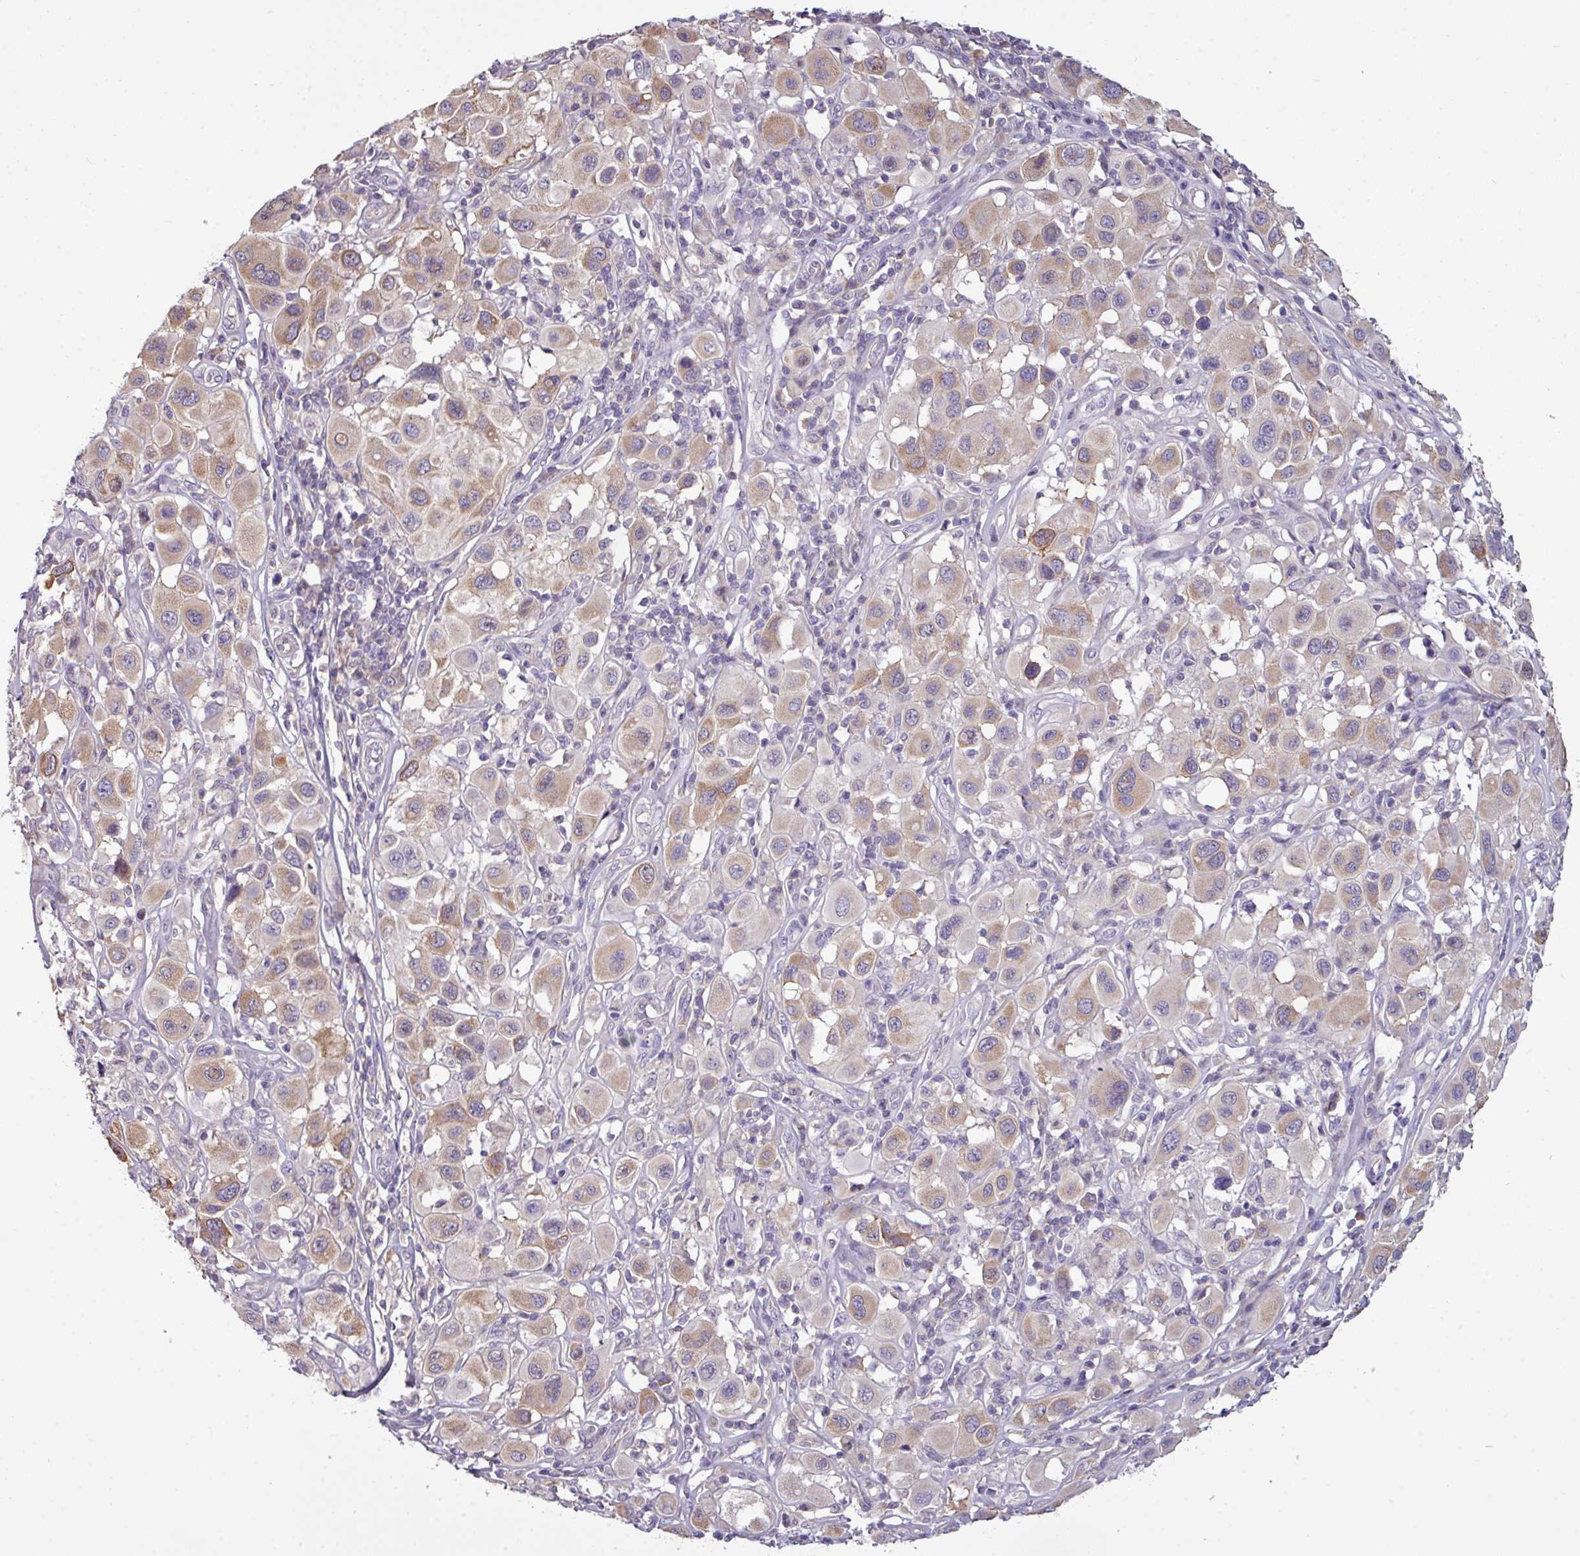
{"staining": {"intensity": "moderate", "quantity": "25%-75%", "location": "cytoplasmic/membranous"}, "tissue": "melanoma", "cell_type": "Tumor cells", "image_type": "cancer", "snomed": [{"axis": "morphology", "description": "Malignant melanoma, Metastatic site"}, {"axis": "topography", "description": "Skin"}], "caption": "A histopathology image of malignant melanoma (metastatic site) stained for a protein shows moderate cytoplasmic/membranous brown staining in tumor cells.", "gene": "AGAP5", "patient": {"sex": "male", "age": 41}}